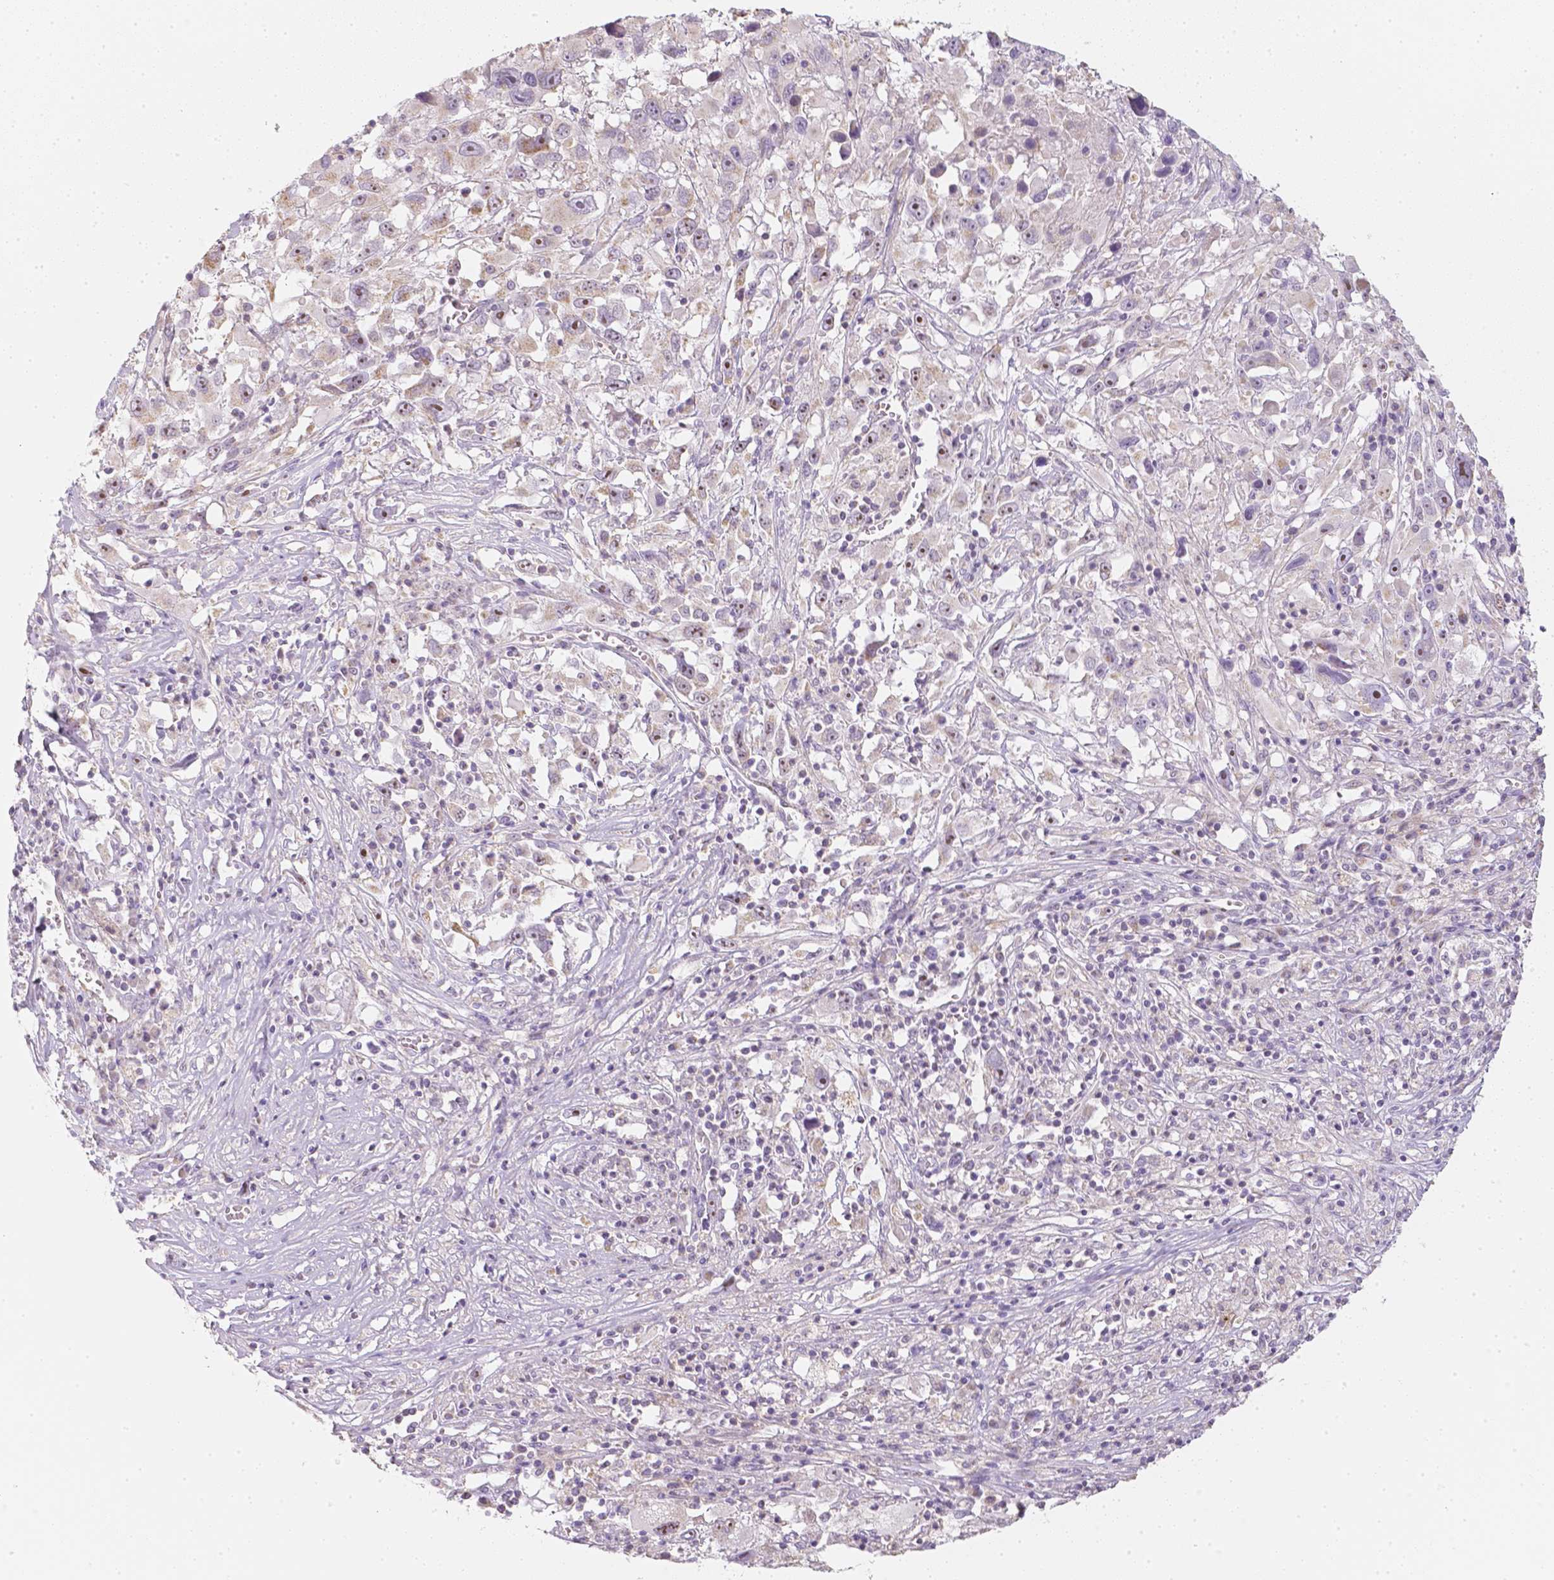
{"staining": {"intensity": "moderate", "quantity": ">75%", "location": "cytoplasmic/membranous,nuclear"}, "tissue": "melanoma", "cell_type": "Tumor cells", "image_type": "cancer", "snomed": [{"axis": "morphology", "description": "Malignant melanoma, Metastatic site"}, {"axis": "topography", "description": "Soft tissue"}], "caption": "There is medium levels of moderate cytoplasmic/membranous and nuclear expression in tumor cells of malignant melanoma (metastatic site), as demonstrated by immunohistochemical staining (brown color).", "gene": "NVL", "patient": {"sex": "male", "age": 50}}